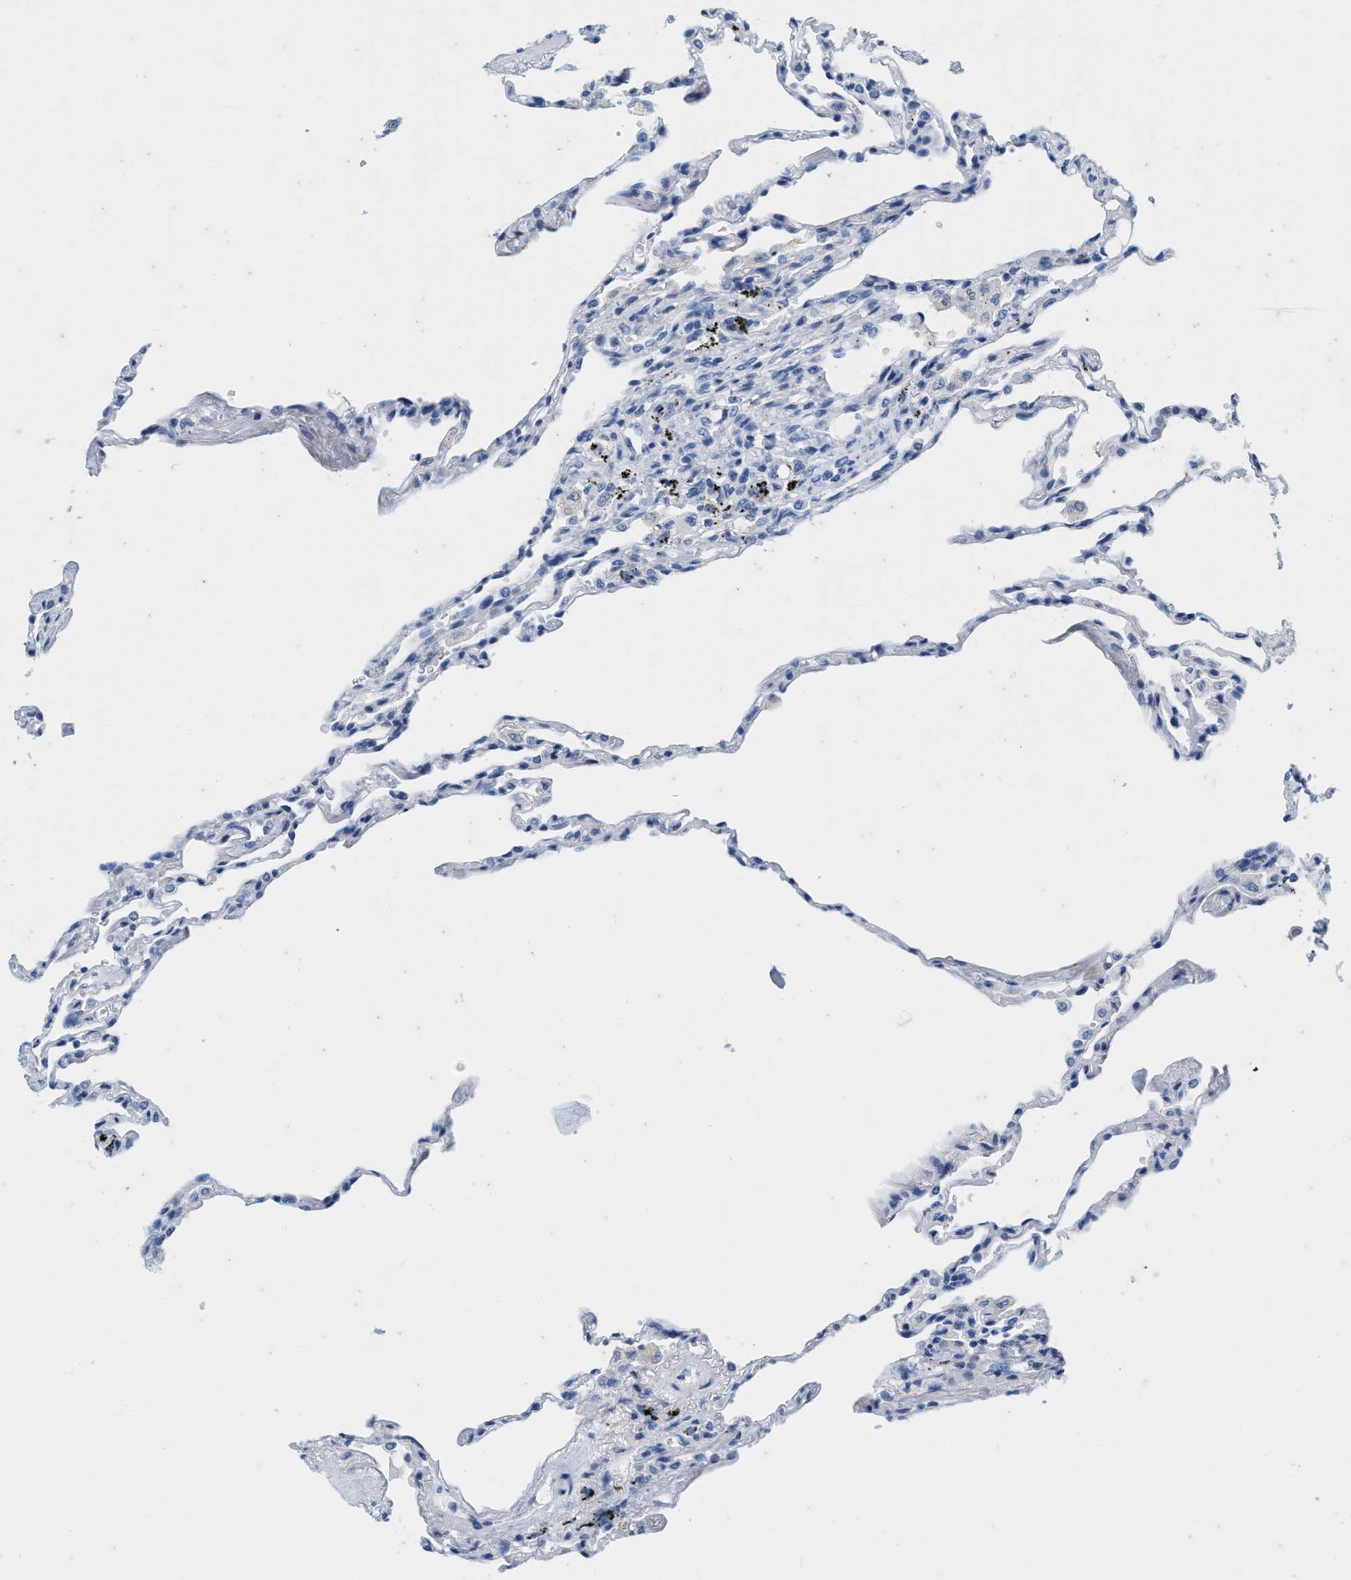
{"staining": {"intensity": "negative", "quantity": "none", "location": "none"}, "tissue": "lung", "cell_type": "Alveolar cells", "image_type": "normal", "snomed": [{"axis": "morphology", "description": "Normal tissue, NOS"}, {"axis": "topography", "description": "Lung"}], "caption": "The immunohistochemistry (IHC) micrograph has no significant staining in alveolar cells of lung. The staining is performed using DAB (3,3'-diaminobenzidine) brown chromogen with nuclei counter-stained in using hematoxylin.", "gene": "ABCB11", "patient": {"sex": "male", "age": 59}}